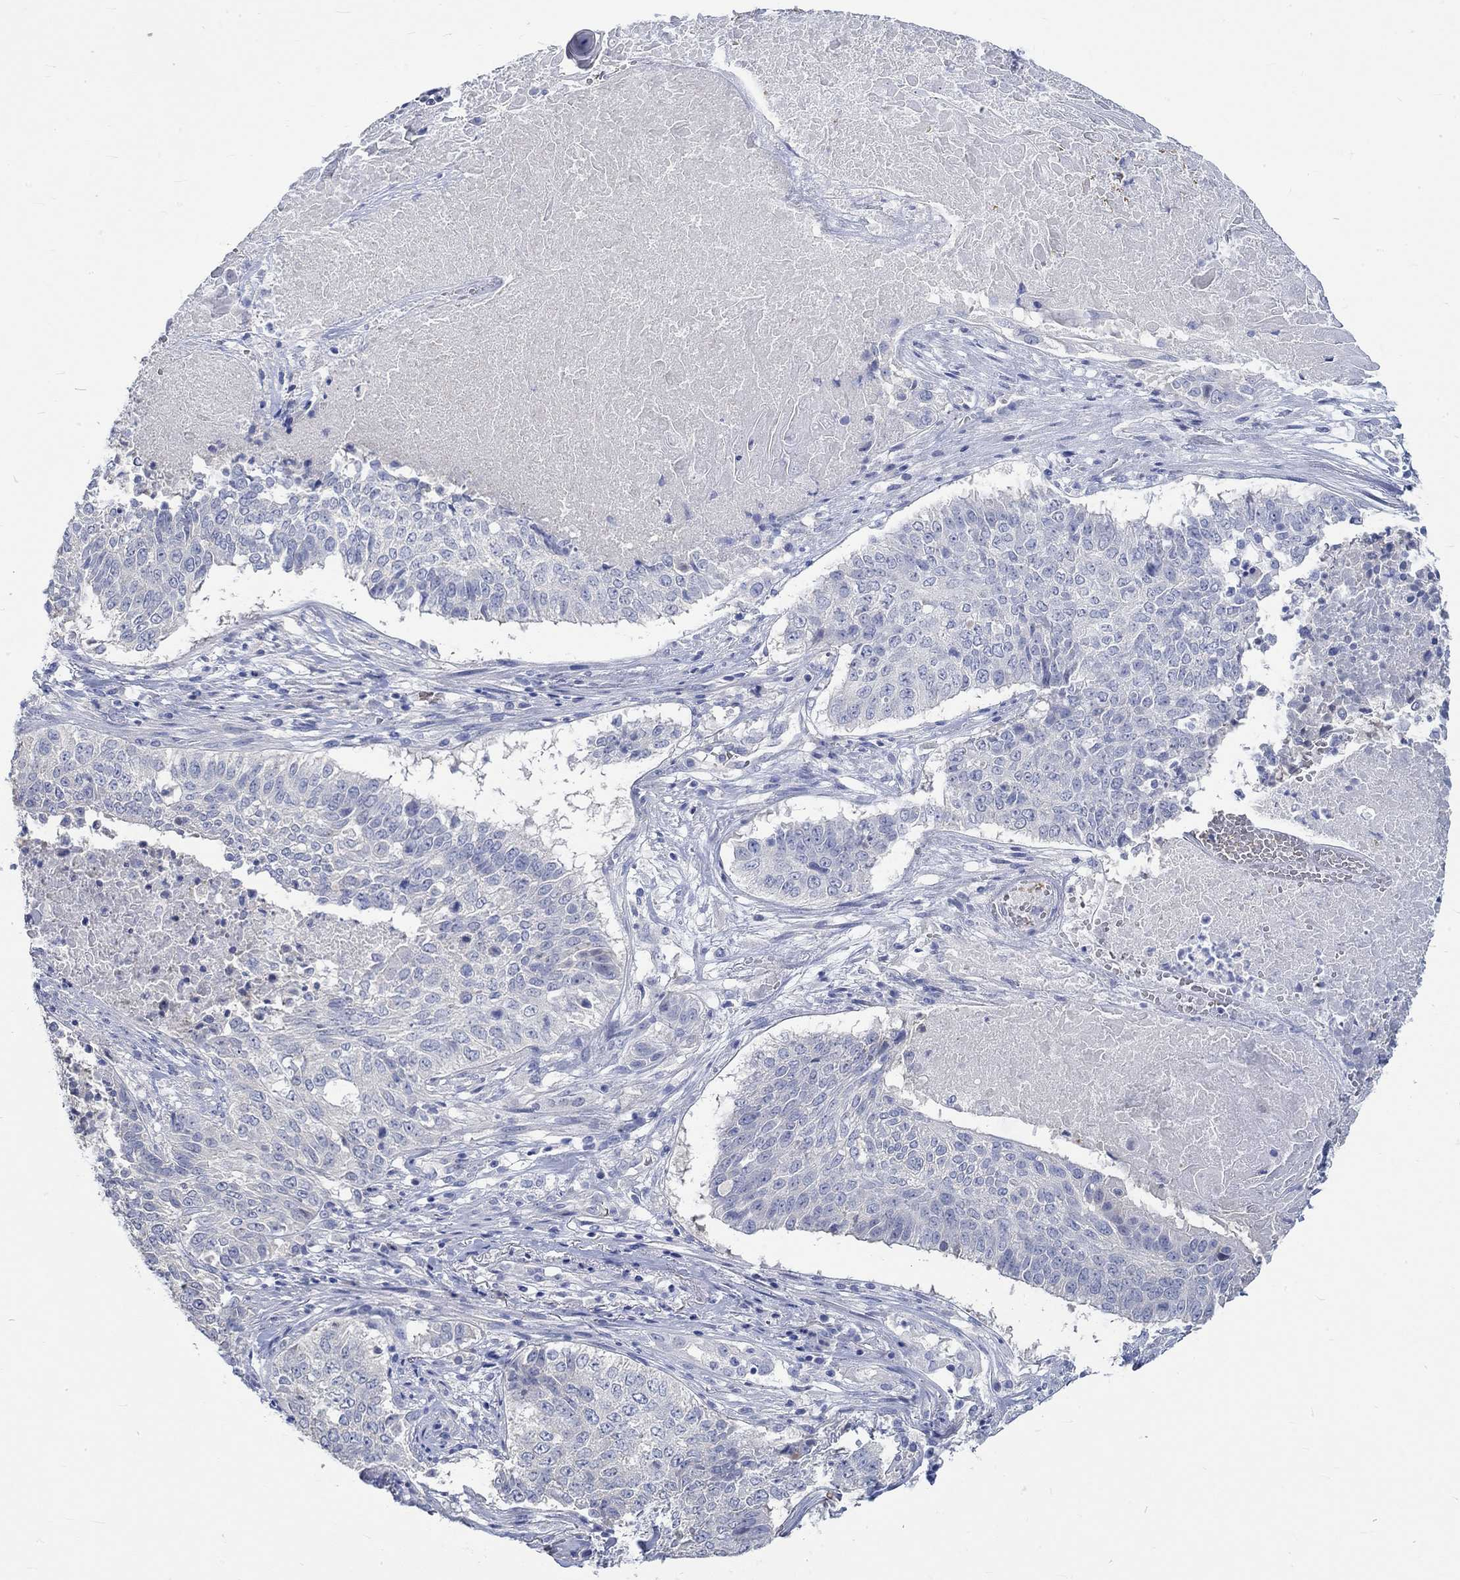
{"staining": {"intensity": "negative", "quantity": "none", "location": "none"}, "tissue": "lung cancer", "cell_type": "Tumor cells", "image_type": "cancer", "snomed": [{"axis": "morphology", "description": "Squamous cell carcinoma, NOS"}, {"axis": "topography", "description": "Lung"}], "caption": "A histopathology image of lung cancer (squamous cell carcinoma) stained for a protein reveals no brown staining in tumor cells. The staining is performed using DAB (3,3'-diaminobenzidine) brown chromogen with nuclei counter-stained in using hematoxylin.", "gene": "KCNA1", "patient": {"sex": "male", "age": 64}}